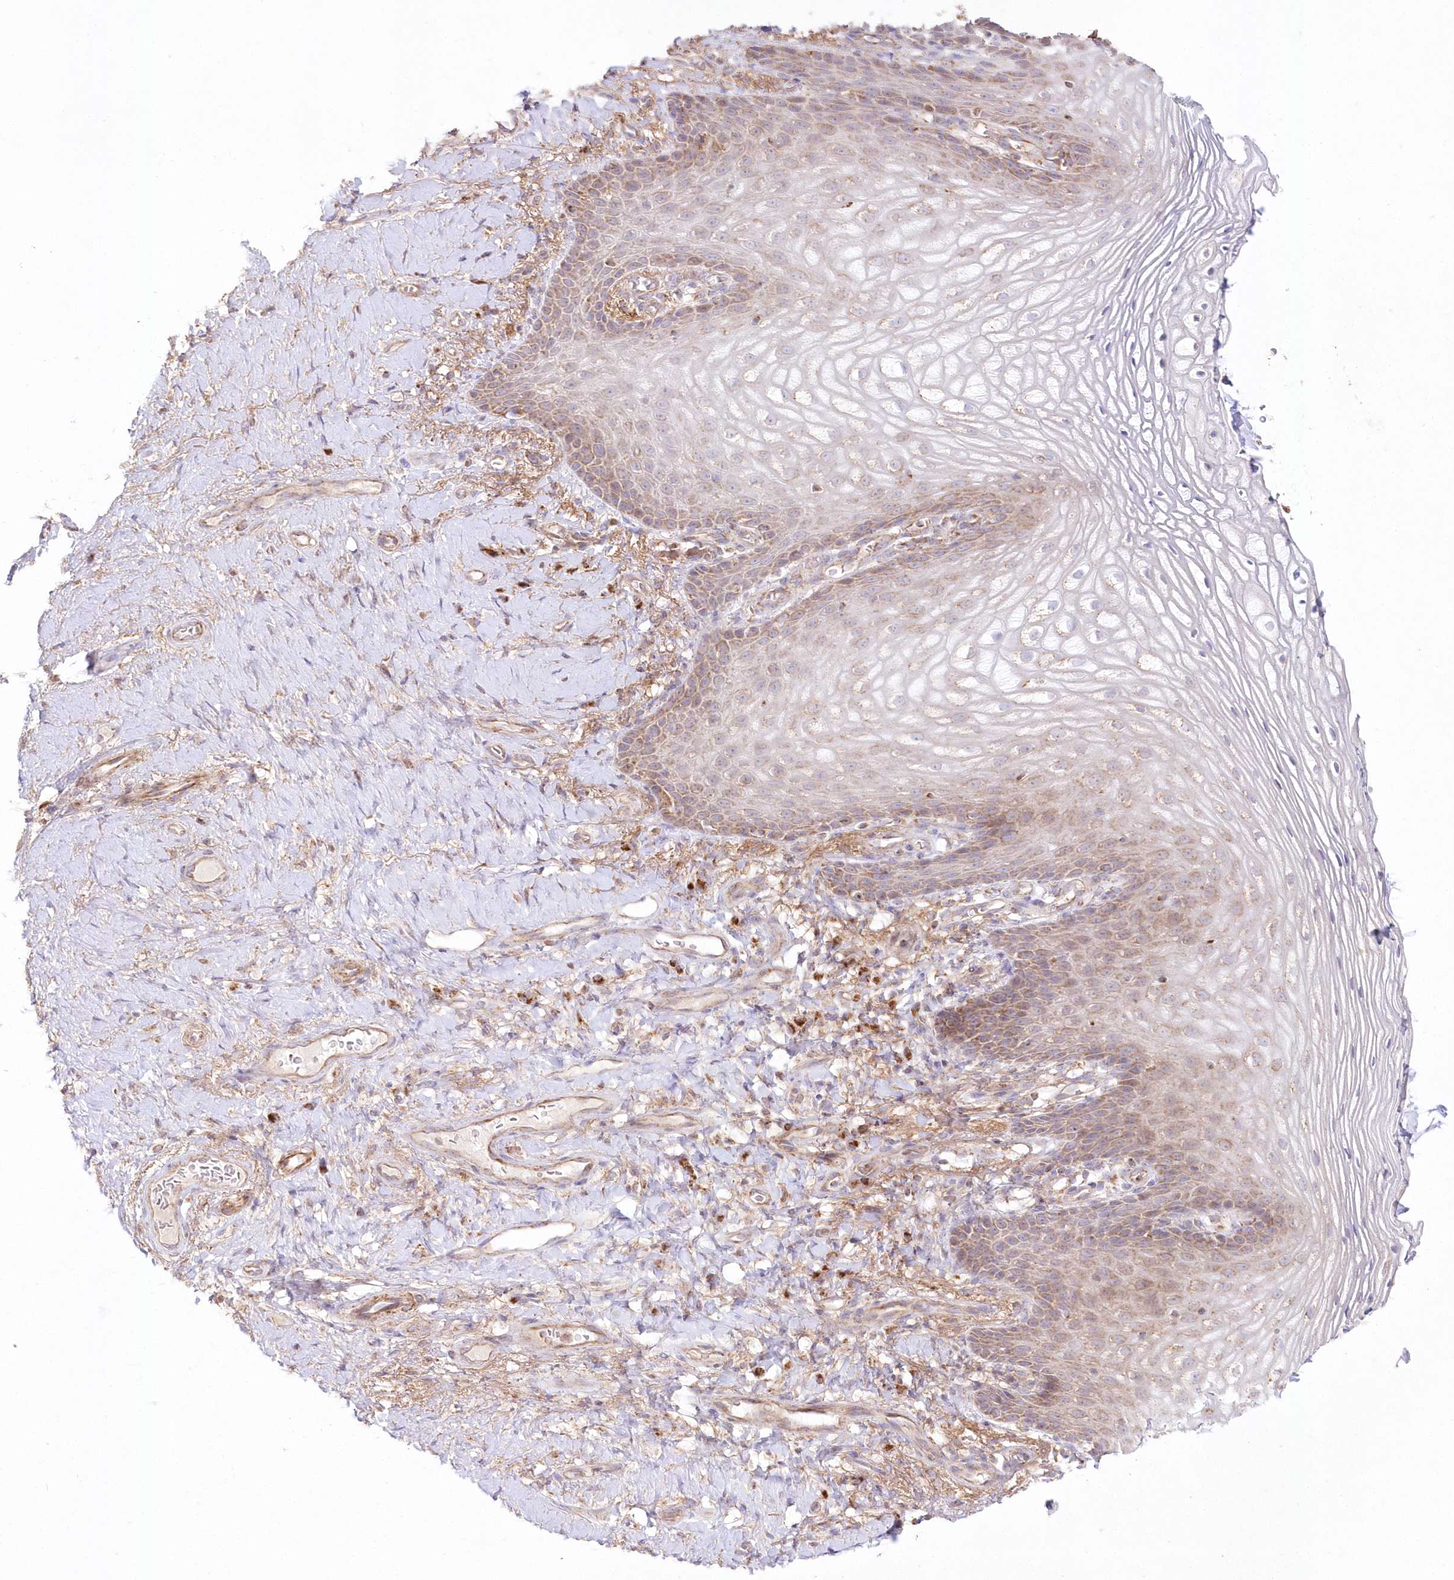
{"staining": {"intensity": "weak", "quantity": "25%-75%", "location": "cytoplasmic/membranous"}, "tissue": "vagina", "cell_type": "Squamous epithelial cells", "image_type": "normal", "snomed": [{"axis": "morphology", "description": "Normal tissue, NOS"}, {"axis": "topography", "description": "Vagina"}], "caption": "This micrograph exhibits immunohistochemistry (IHC) staining of benign human vagina, with low weak cytoplasmic/membranous expression in about 25%-75% of squamous epithelial cells.", "gene": "DNA2", "patient": {"sex": "female", "age": 60}}